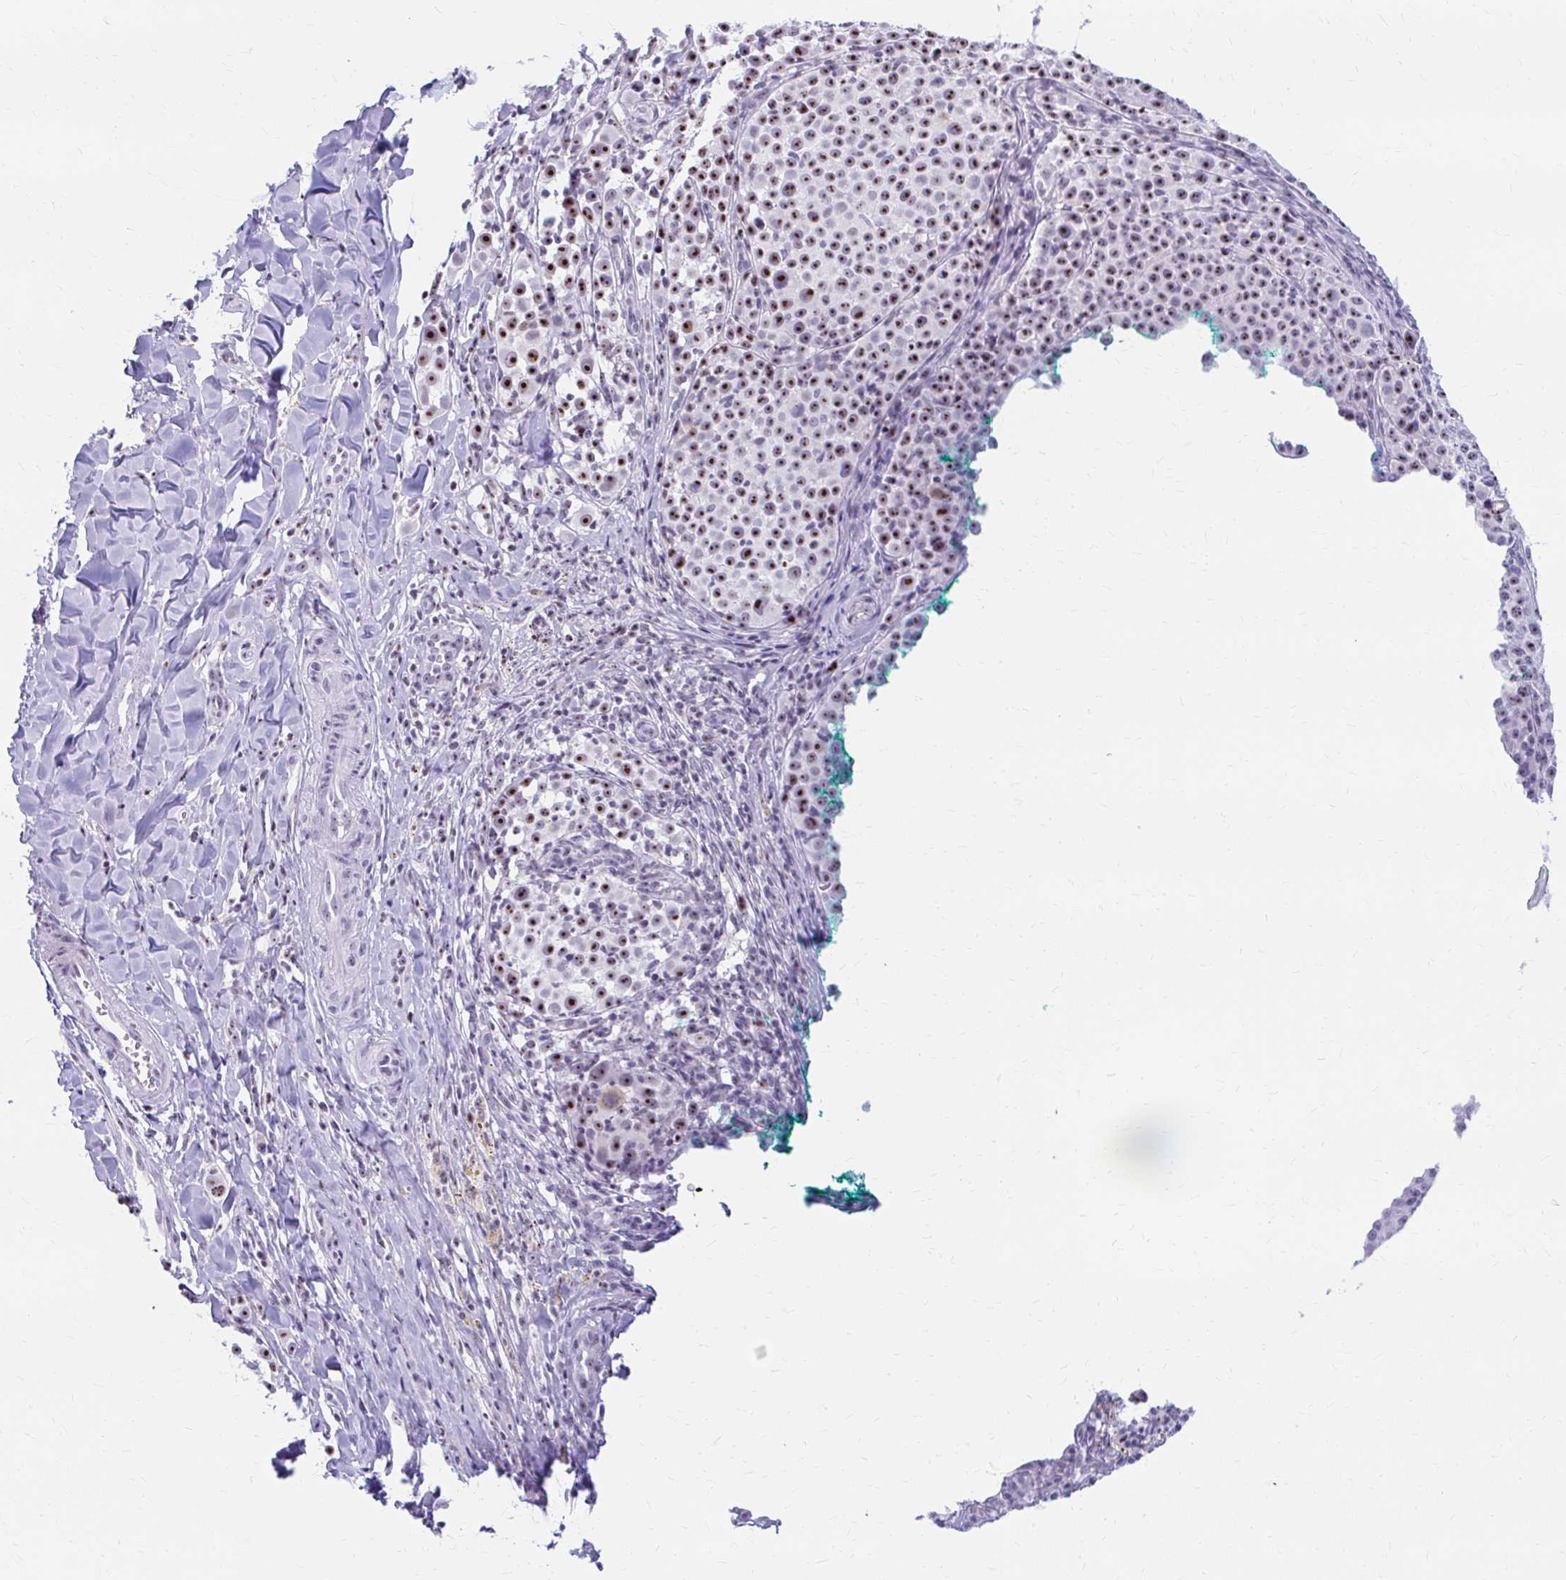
{"staining": {"intensity": "moderate", "quantity": ">75%", "location": "nuclear"}, "tissue": "melanoma", "cell_type": "Tumor cells", "image_type": "cancer", "snomed": [{"axis": "morphology", "description": "Malignant melanoma, NOS"}, {"axis": "topography", "description": "Skin"}], "caption": "Immunohistochemical staining of human malignant melanoma demonstrates moderate nuclear protein positivity in approximately >75% of tumor cells.", "gene": "FTSJ3", "patient": {"sex": "female", "age": 35}}